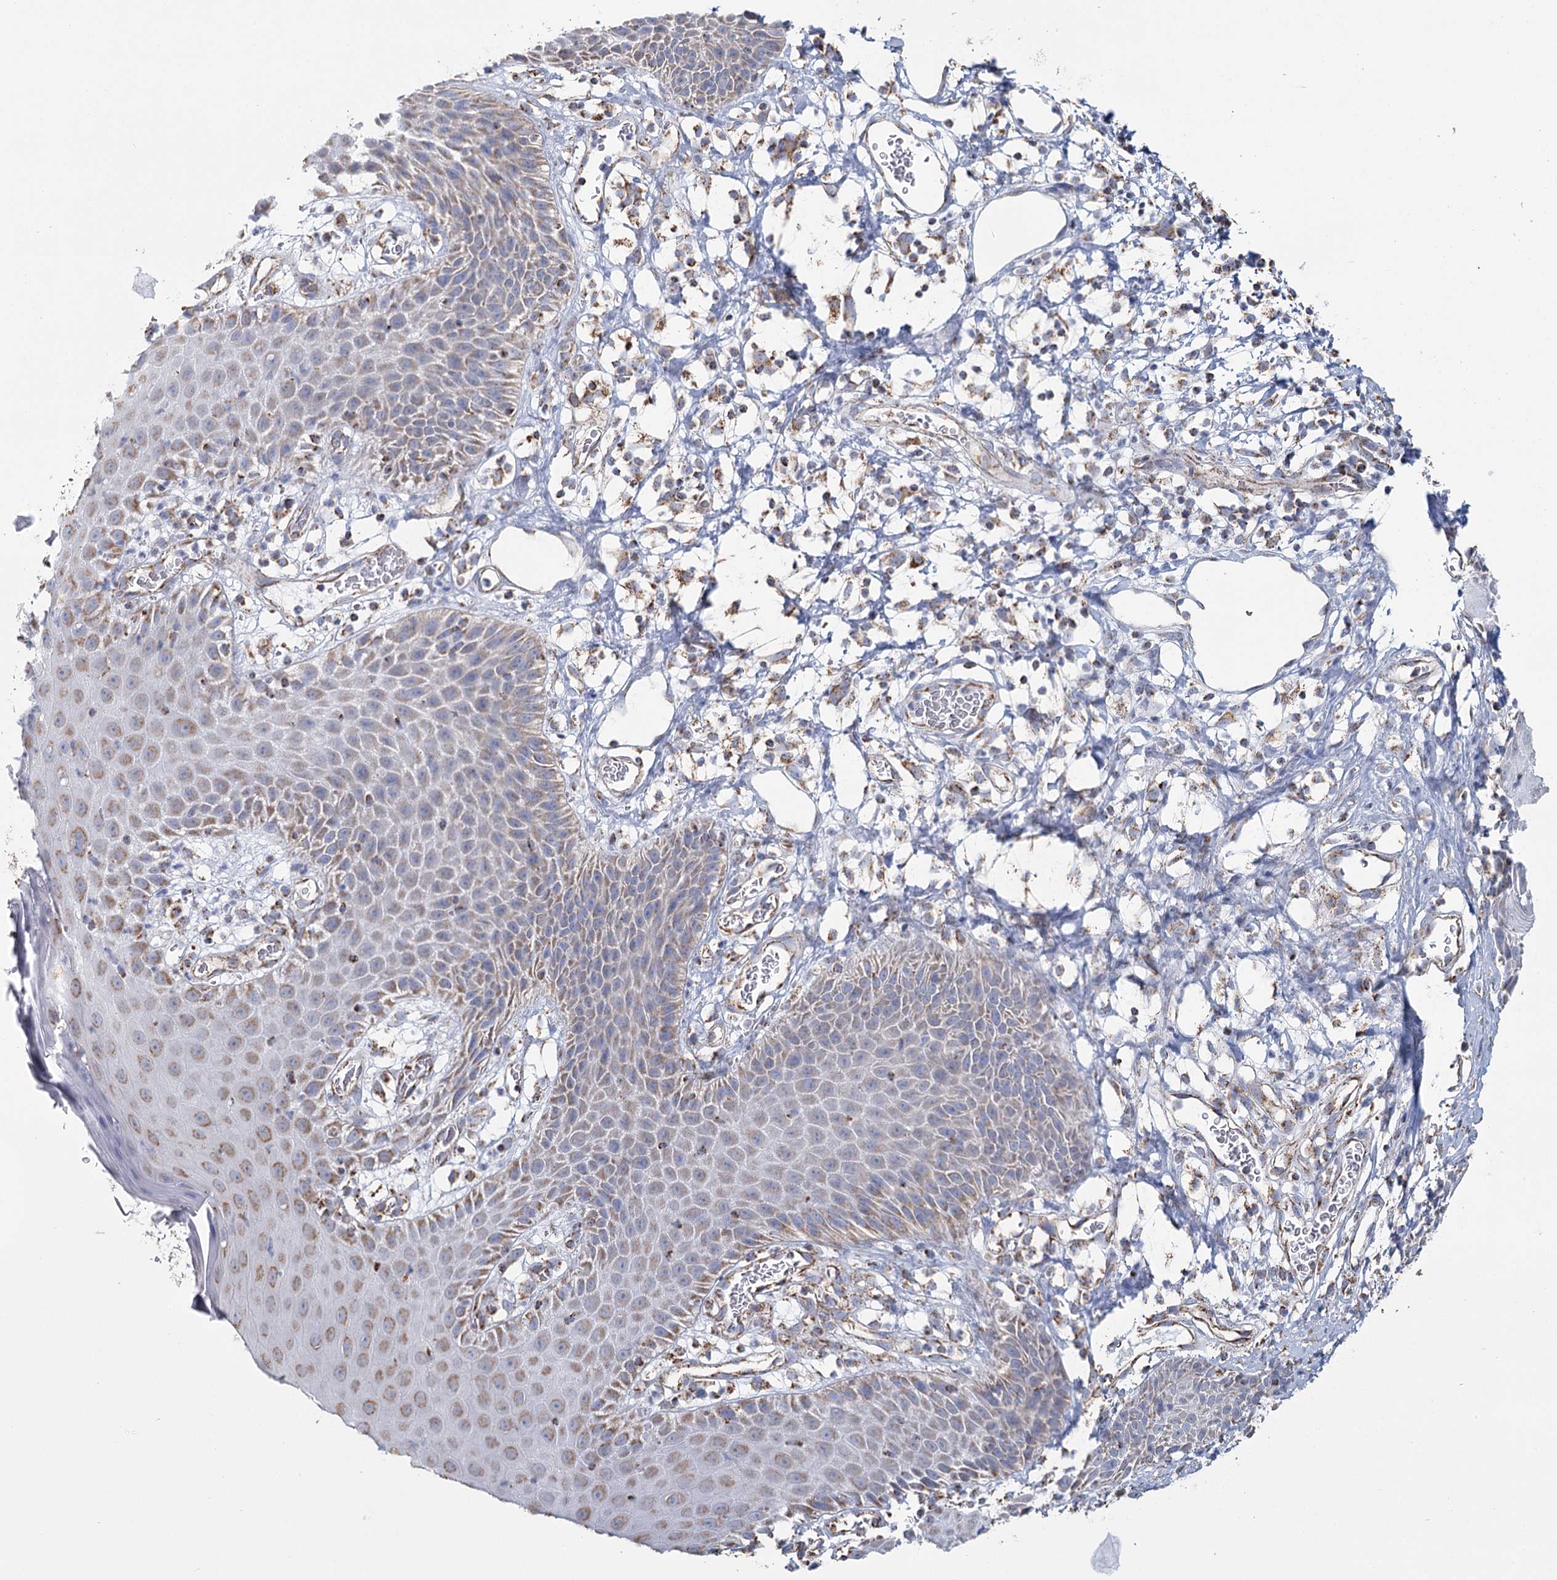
{"staining": {"intensity": "moderate", "quantity": "25%-75%", "location": "cytoplasmic/membranous"}, "tissue": "skin", "cell_type": "Epidermal cells", "image_type": "normal", "snomed": [{"axis": "morphology", "description": "Normal tissue, NOS"}, {"axis": "topography", "description": "Vulva"}], "caption": "Unremarkable skin shows moderate cytoplasmic/membranous staining in approximately 25%-75% of epidermal cells, visualized by immunohistochemistry.", "gene": "MRPL44", "patient": {"sex": "female", "age": 68}}